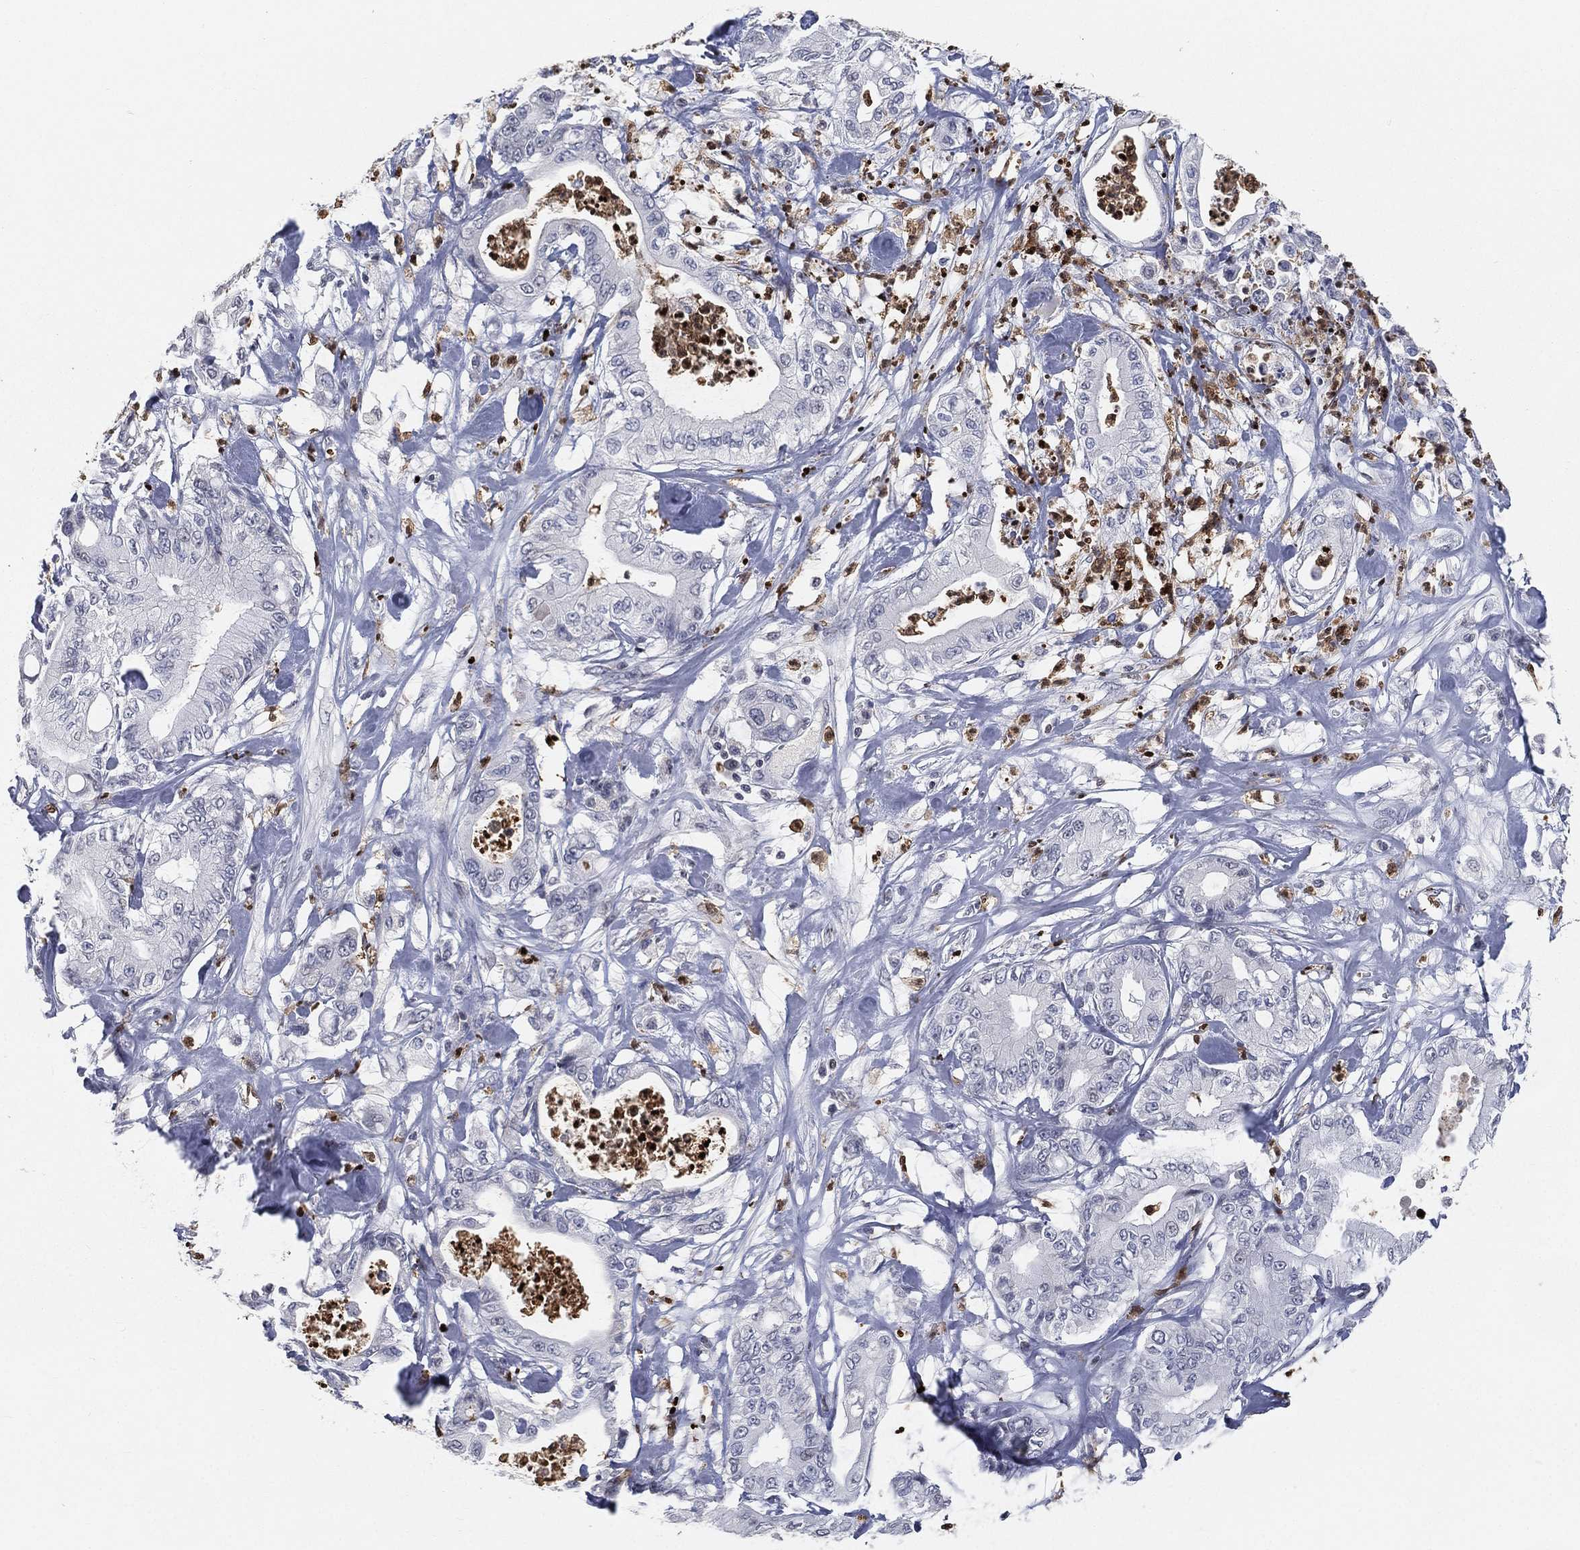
{"staining": {"intensity": "negative", "quantity": "none", "location": "none"}, "tissue": "pancreatic cancer", "cell_type": "Tumor cells", "image_type": "cancer", "snomed": [{"axis": "morphology", "description": "Adenocarcinoma, NOS"}, {"axis": "topography", "description": "Pancreas"}], "caption": "This is an immunohistochemistry photomicrograph of human pancreatic adenocarcinoma. There is no positivity in tumor cells.", "gene": "ARG1", "patient": {"sex": "male", "age": 71}}